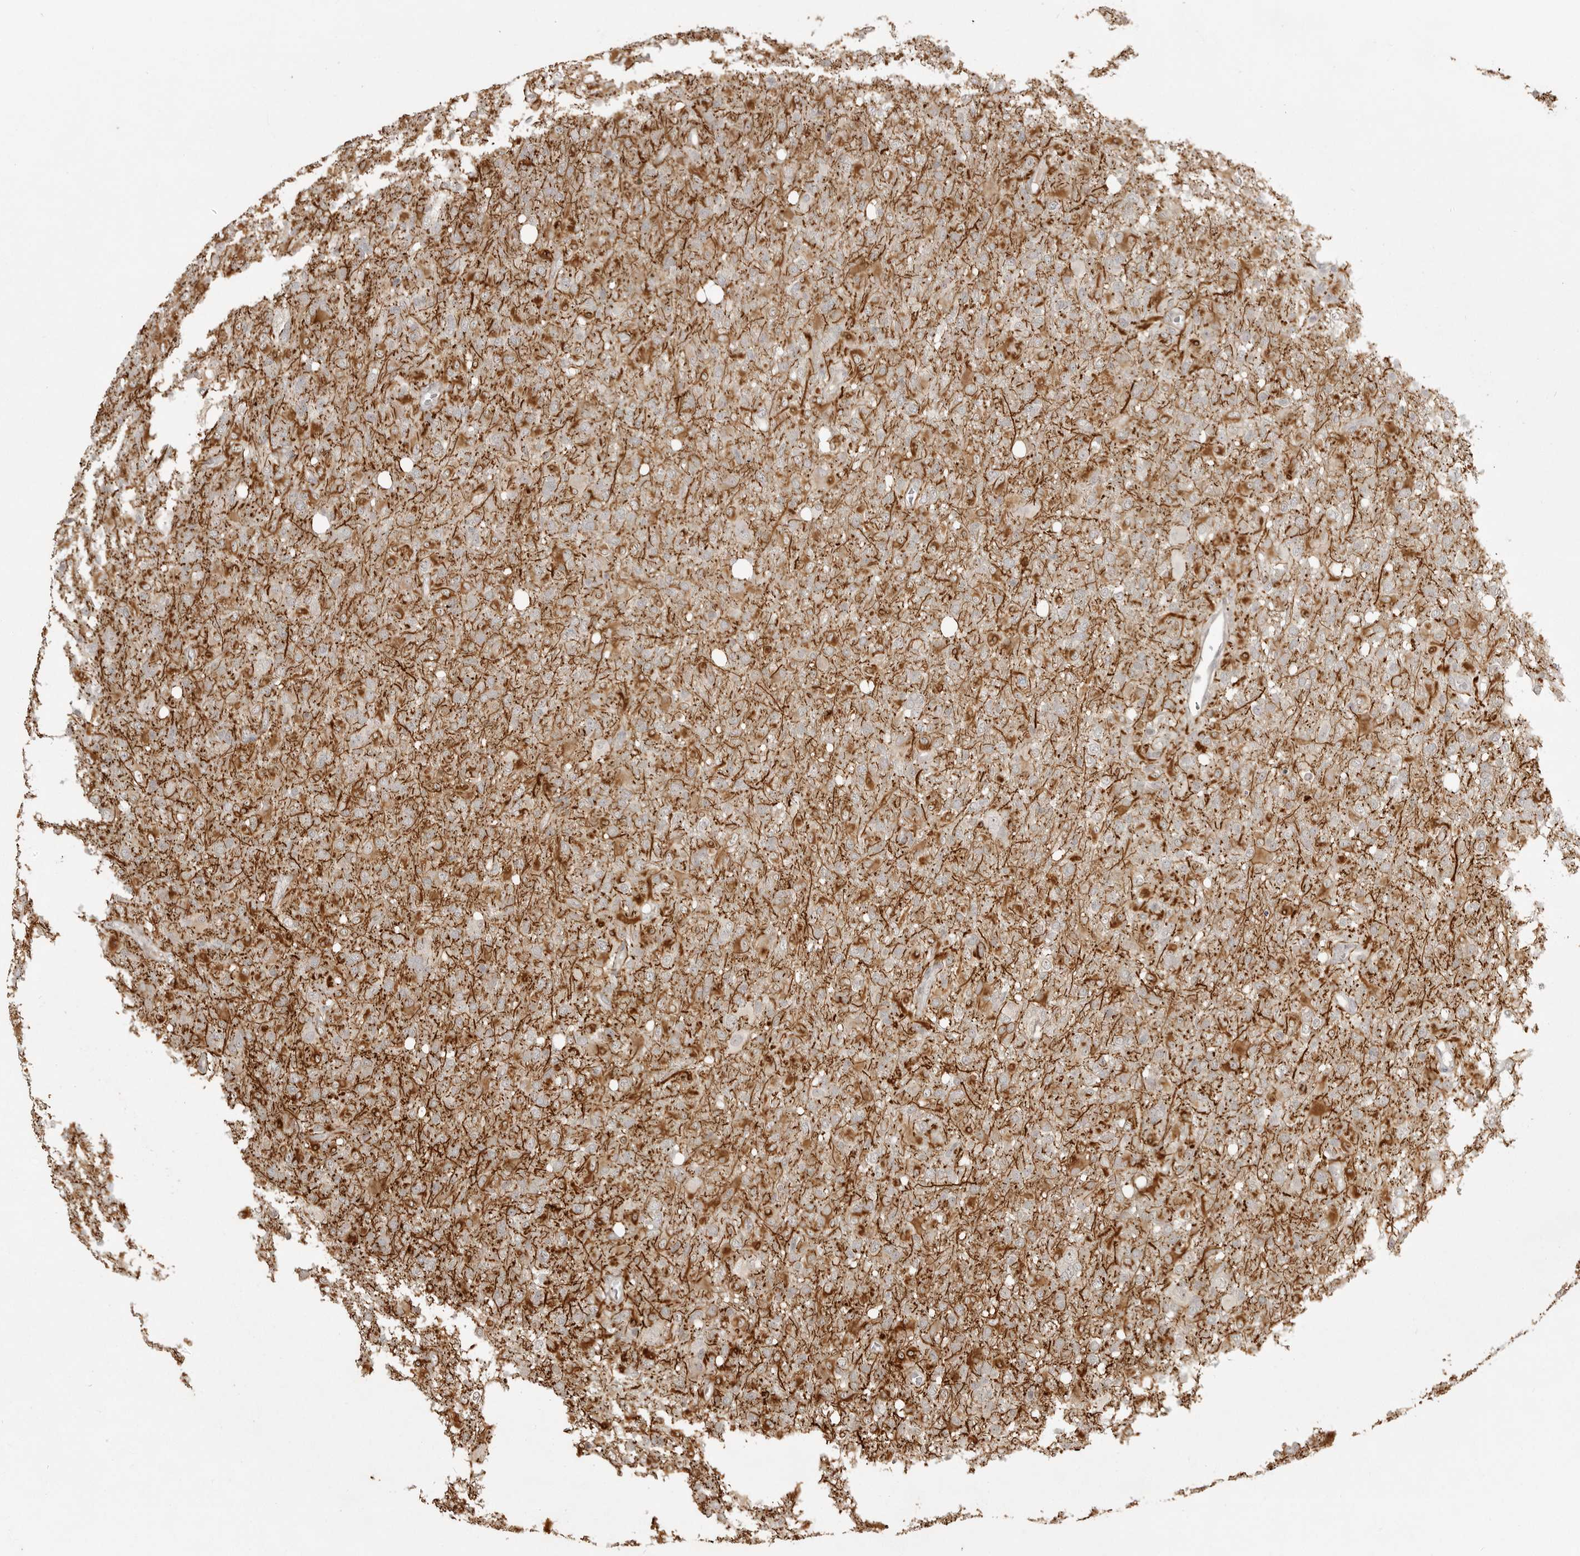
{"staining": {"intensity": "weak", "quantity": "25%-75%", "location": "cytoplasmic/membranous"}, "tissue": "glioma", "cell_type": "Tumor cells", "image_type": "cancer", "snomed": [{"axis": "morphology", "description": "Glioma, malignant, High grade"}, {"axis": "topography", "description": "Brain"}], "caption": "A micrograph showing weak cytoplasmic/membranous positivity in about 25%-75% of tumor cells in glioma, as visualized by brown immunohistochemical staining.", "gene": "SMG8", "patient": {"sex": "female", "age": 57}}